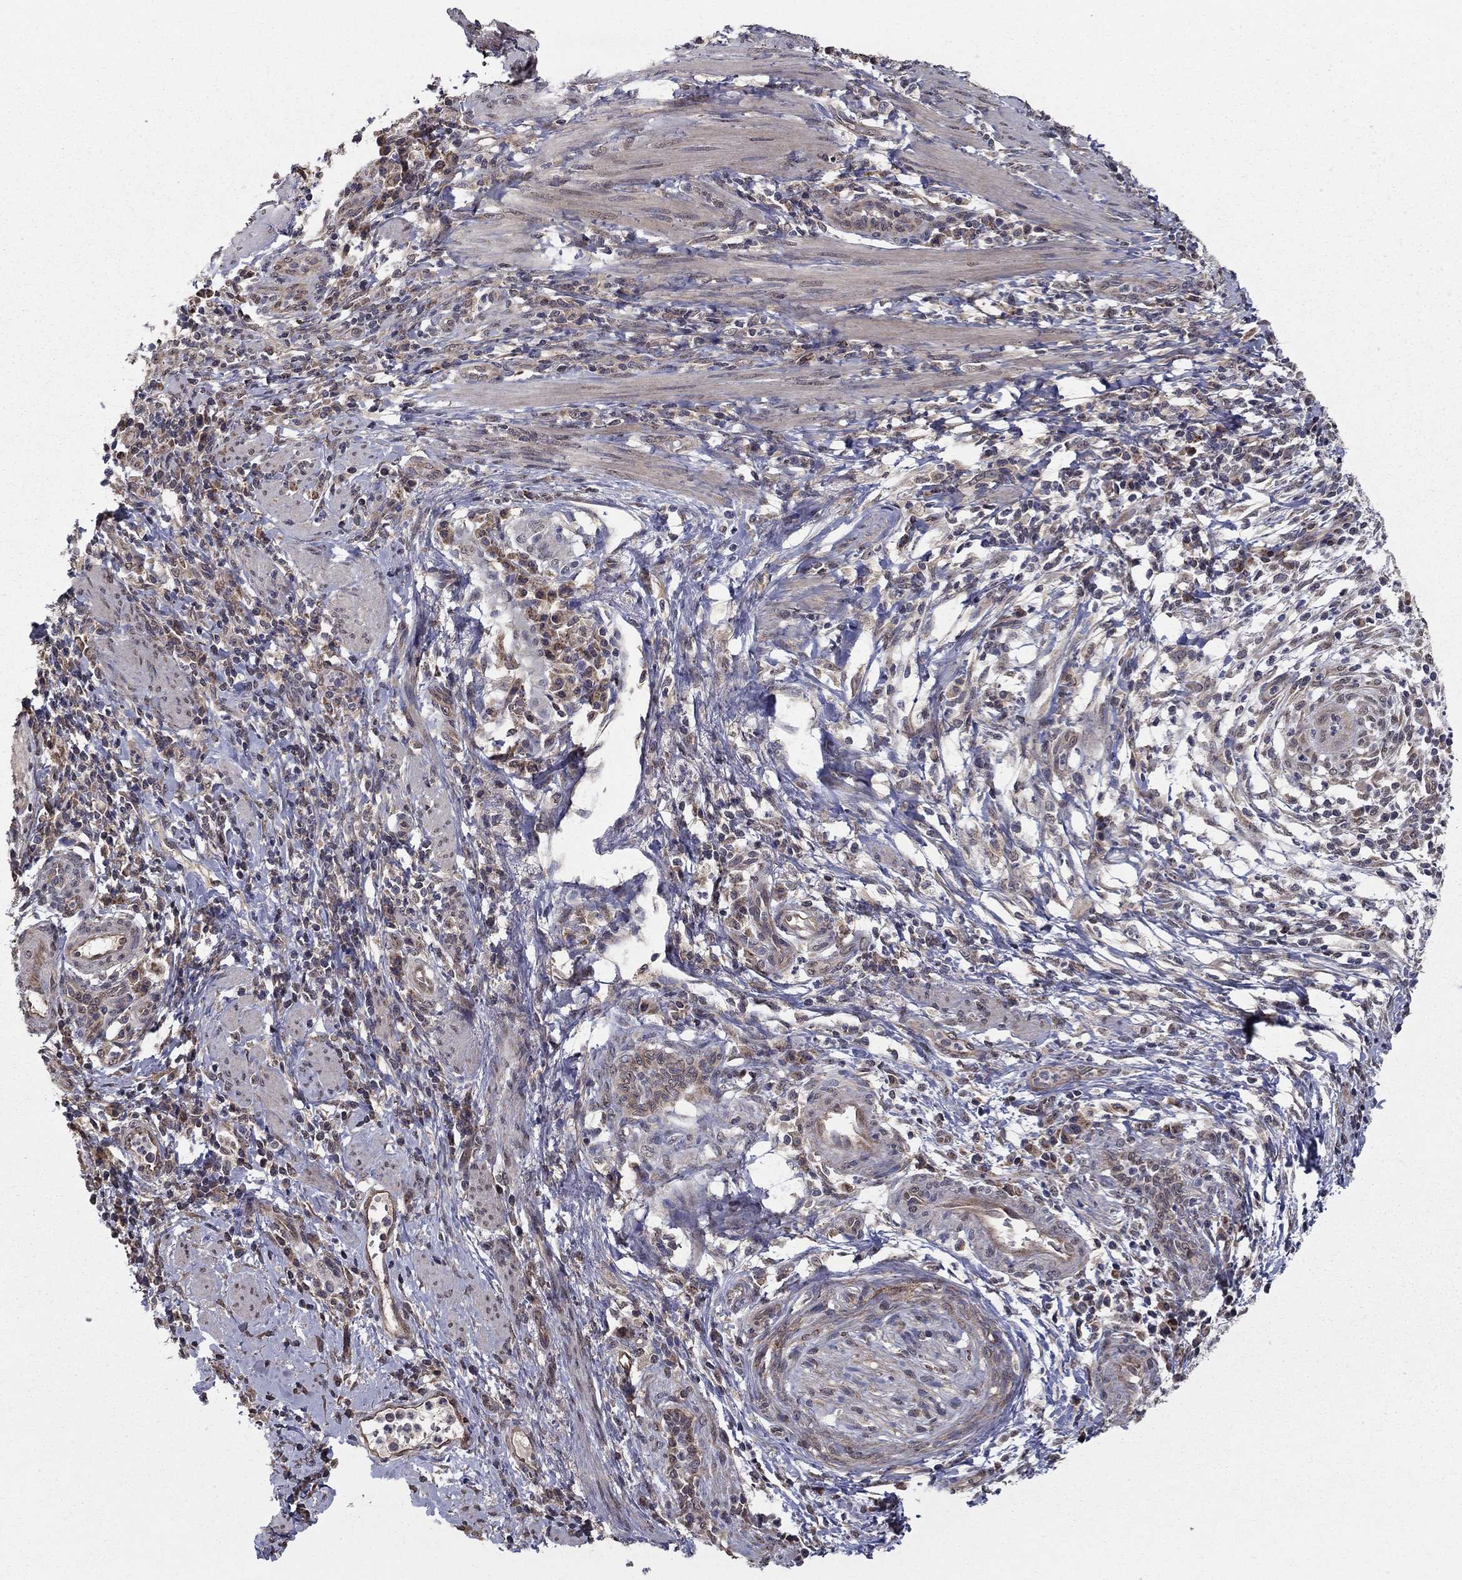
{"staining": {"intensity": "negative", "quantity": "none", "location": "none"}, "tissue": "cervical cancer", "cell_type": "Tumor cells", "image_type": "cancer", "snomed": [{"axis": "morphology", "description": "Squamous cell carcinoma, NOS"}, {"axis": "topography", "description": "Cervix"}], "caption": "This is an IHC photomicrograph of squamous cell carcinoma (cervical). There is no positivity in tumor cells.", "gene": "SLC2A13", "patient": {"sex": "female", "age": 26}}